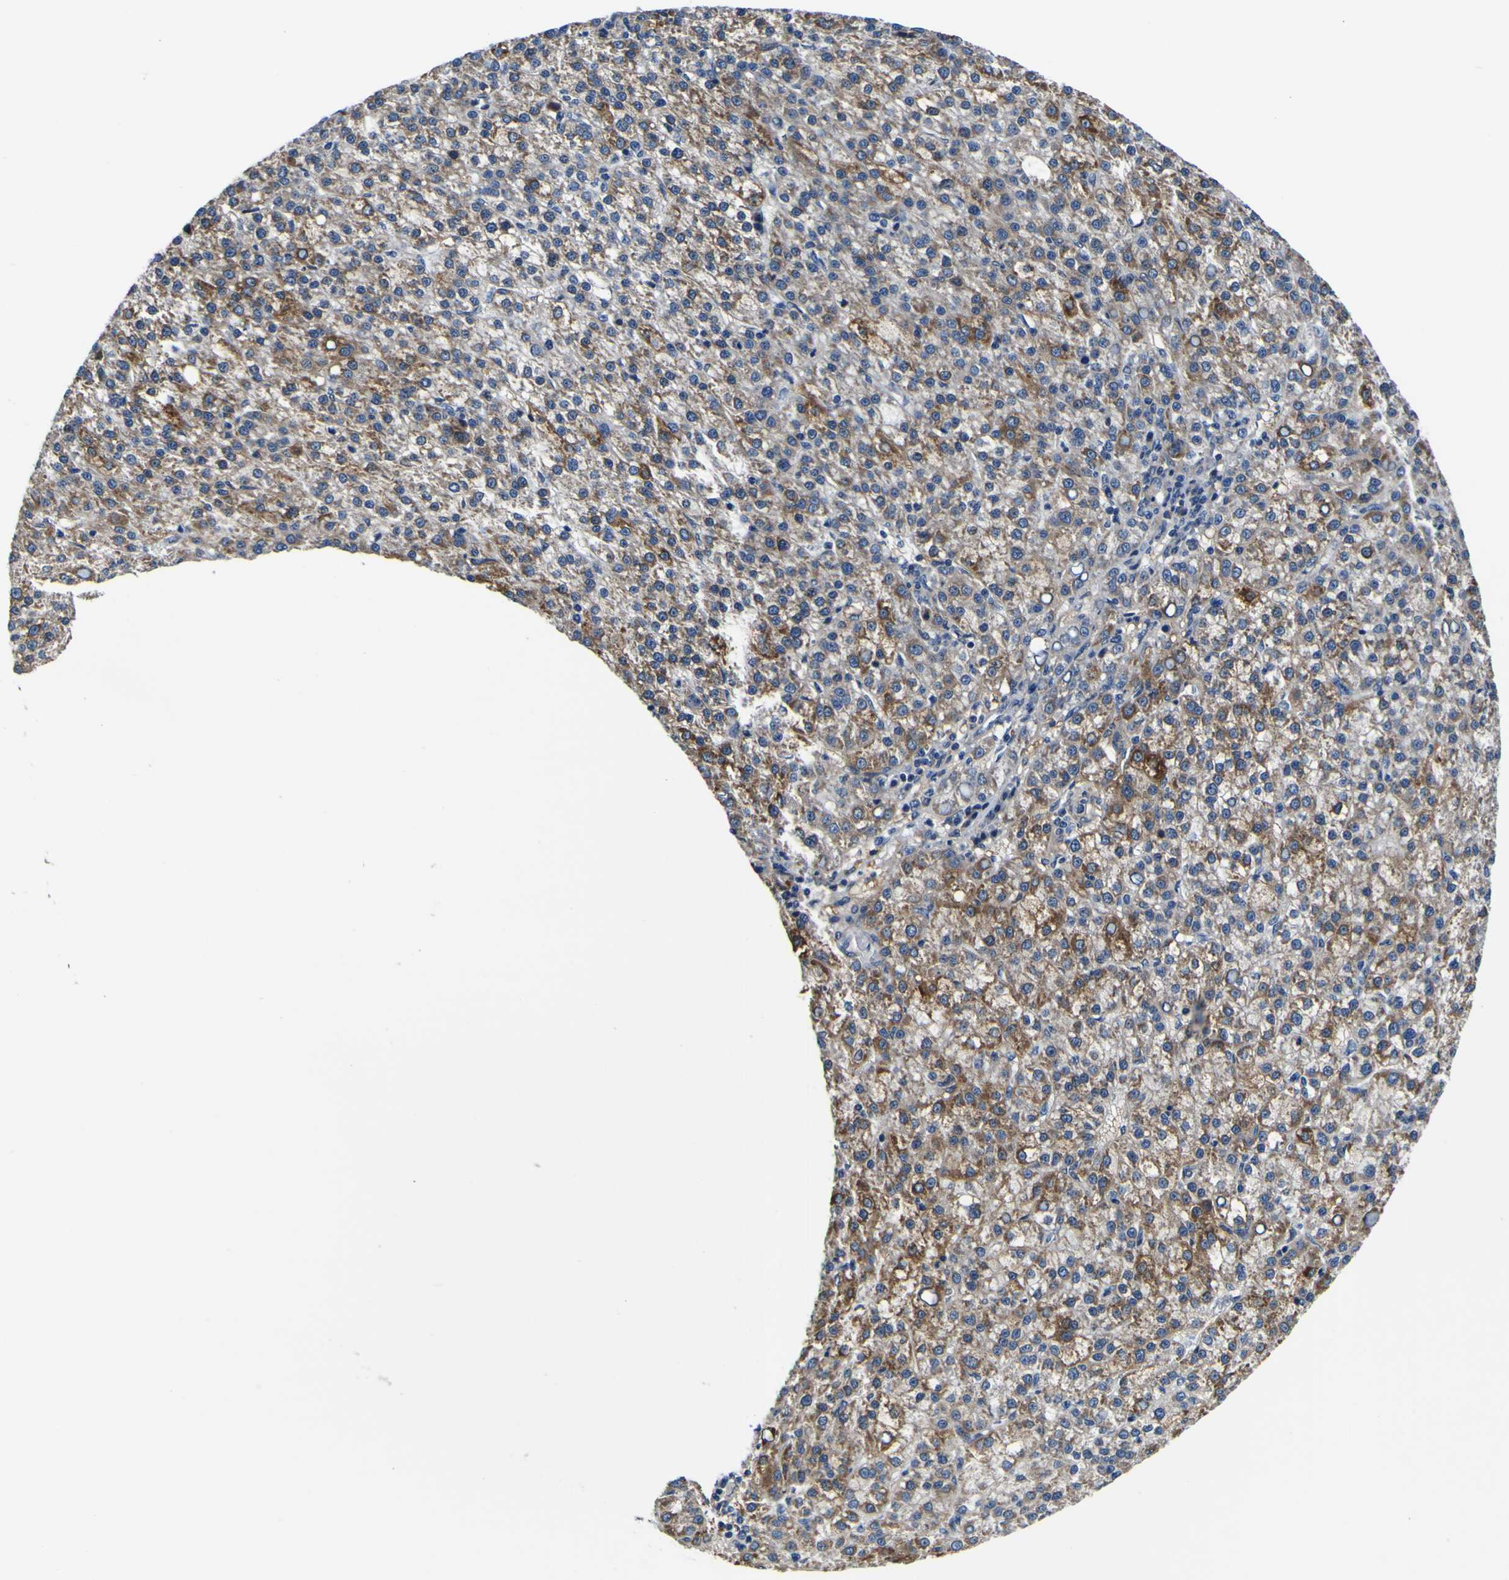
{"staining": {"intensity": "moderate", "quantity": "25%-75%", "location": "cytoplasmic/membranous"}, "tissue": "liver cancer", "cell_type": "Tumor cells", "image_type": "cancer", "snomed": [{"axis": "morphology", "description": "Carcinoma, Hepatocellular, NOS"}, {"axis": "topography", "description": "Liver"}], "caption": "This micrograph displays IHC staining of hepatocellular carcinoma (liver), with medium moderate cytoplasmic/membranous positivity in about 25%-75% of tumor cells.", "gene": "POSTN", "patient": {"sex": "female", "age": 58}}